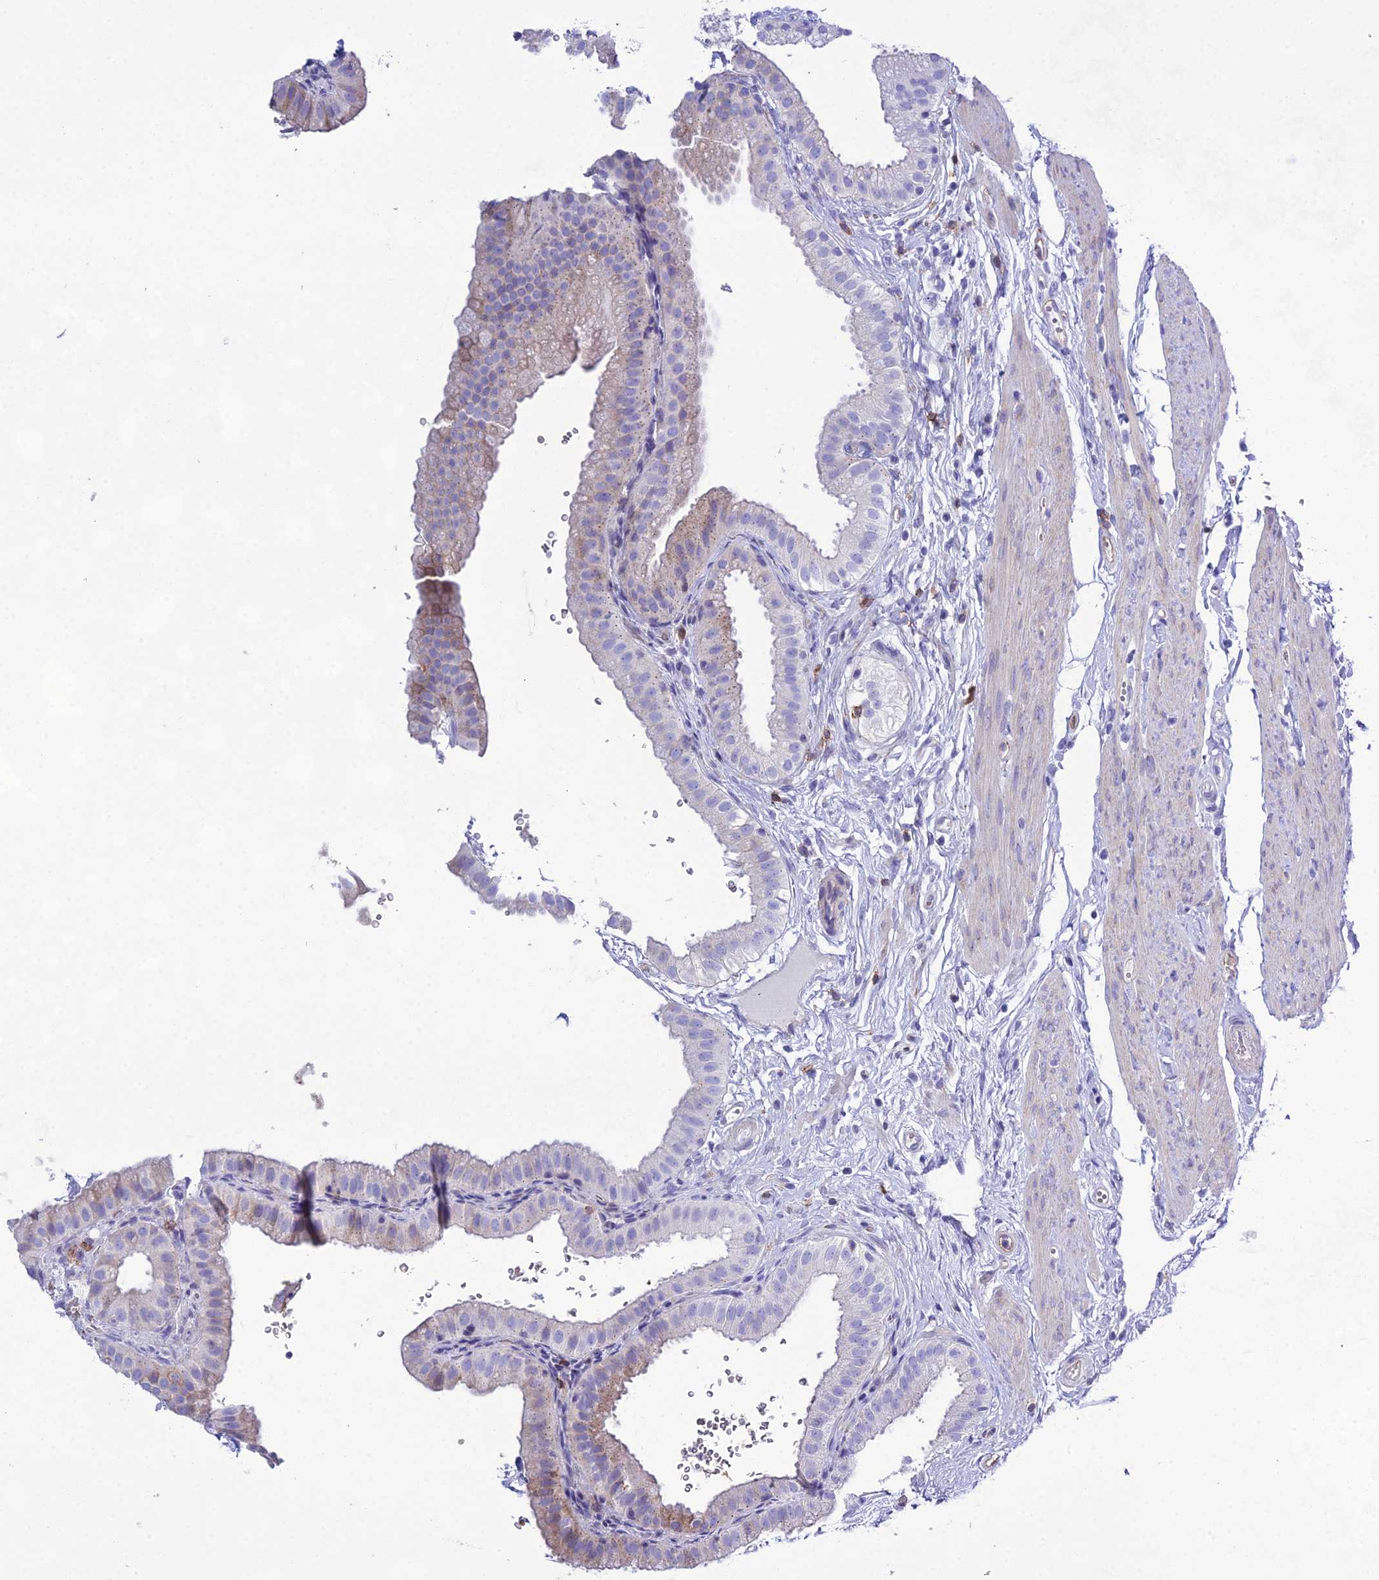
{"staining": {"intensity": "moderate", "quantity": "<25%", "location": "cytoplasmic/membranous"}, "tissue": "gallbladder", "cell_type": "Glandular cells", "image_type": "normal", "snomed": [{"axis": "morphology", "description": "Normal tissue, NOS"}, {"axis": "topography", "description": "Gallbladder"}], "caption": "Glandular cells demonstrate low levels of moderate cytoplasmic/membranous staining in approximately <25% of cells in normal human gallbladder.", "gene": "OR1Q1", "patient": {"sex": "female", "age": 61}}